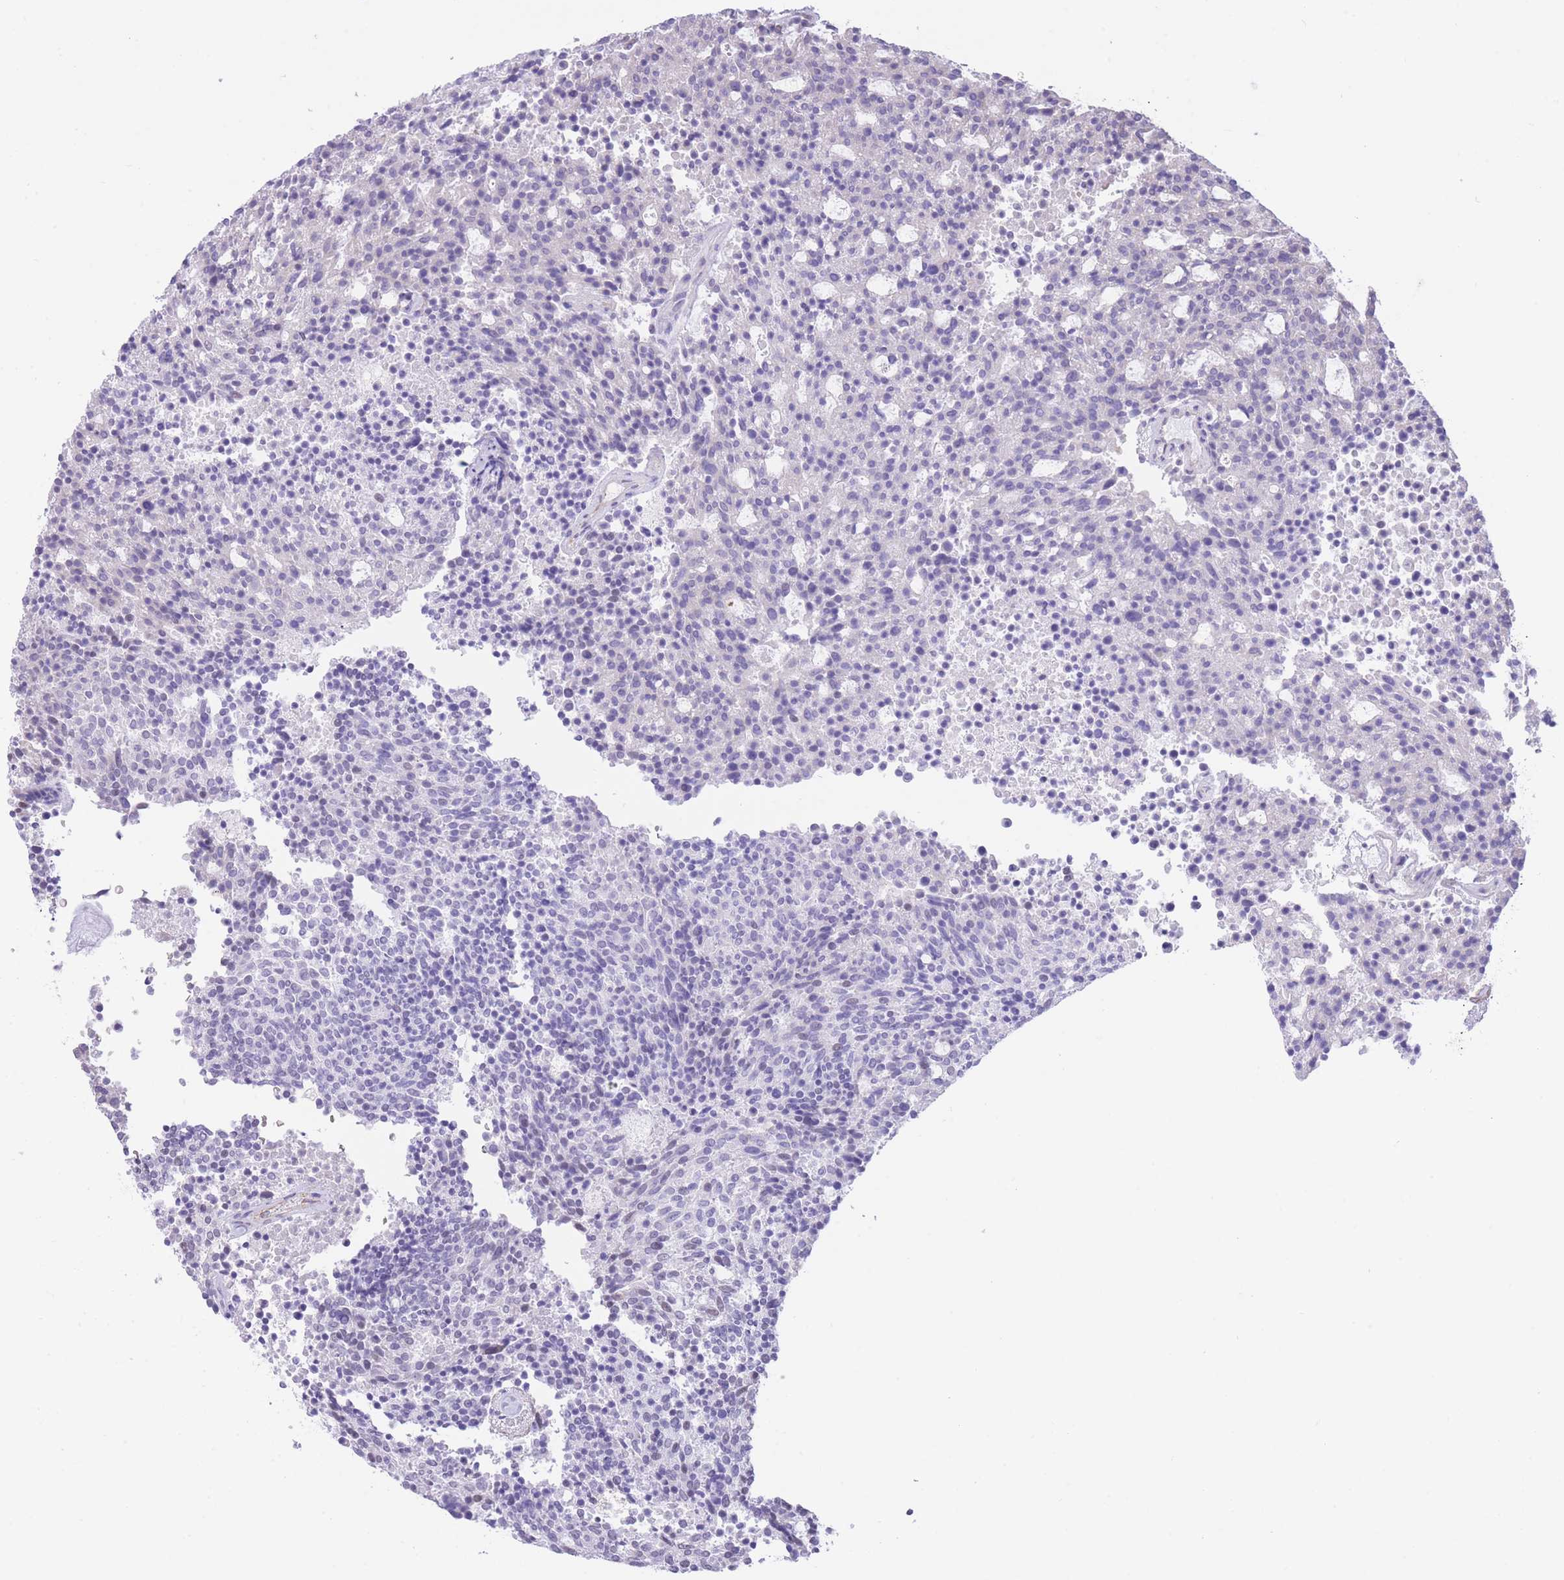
{"staining": {"intensity": "negative", "quantity": "none", "location": "none"}, "tissue": "carcinoid", "cell_type": "Tumor cells", "image_type": "cancer", "snomed": [{"axis": "morphology", "description": "Carcinoid, malignant, NOS"}, {"axis": "topography", "description": "Pancreas"}], "caption": "IHC of human carcinoid (malignant) demonstrates no expression in tumor cells.", "gene": "PSG8", "patient": {"sex": "female", "age": 54}}